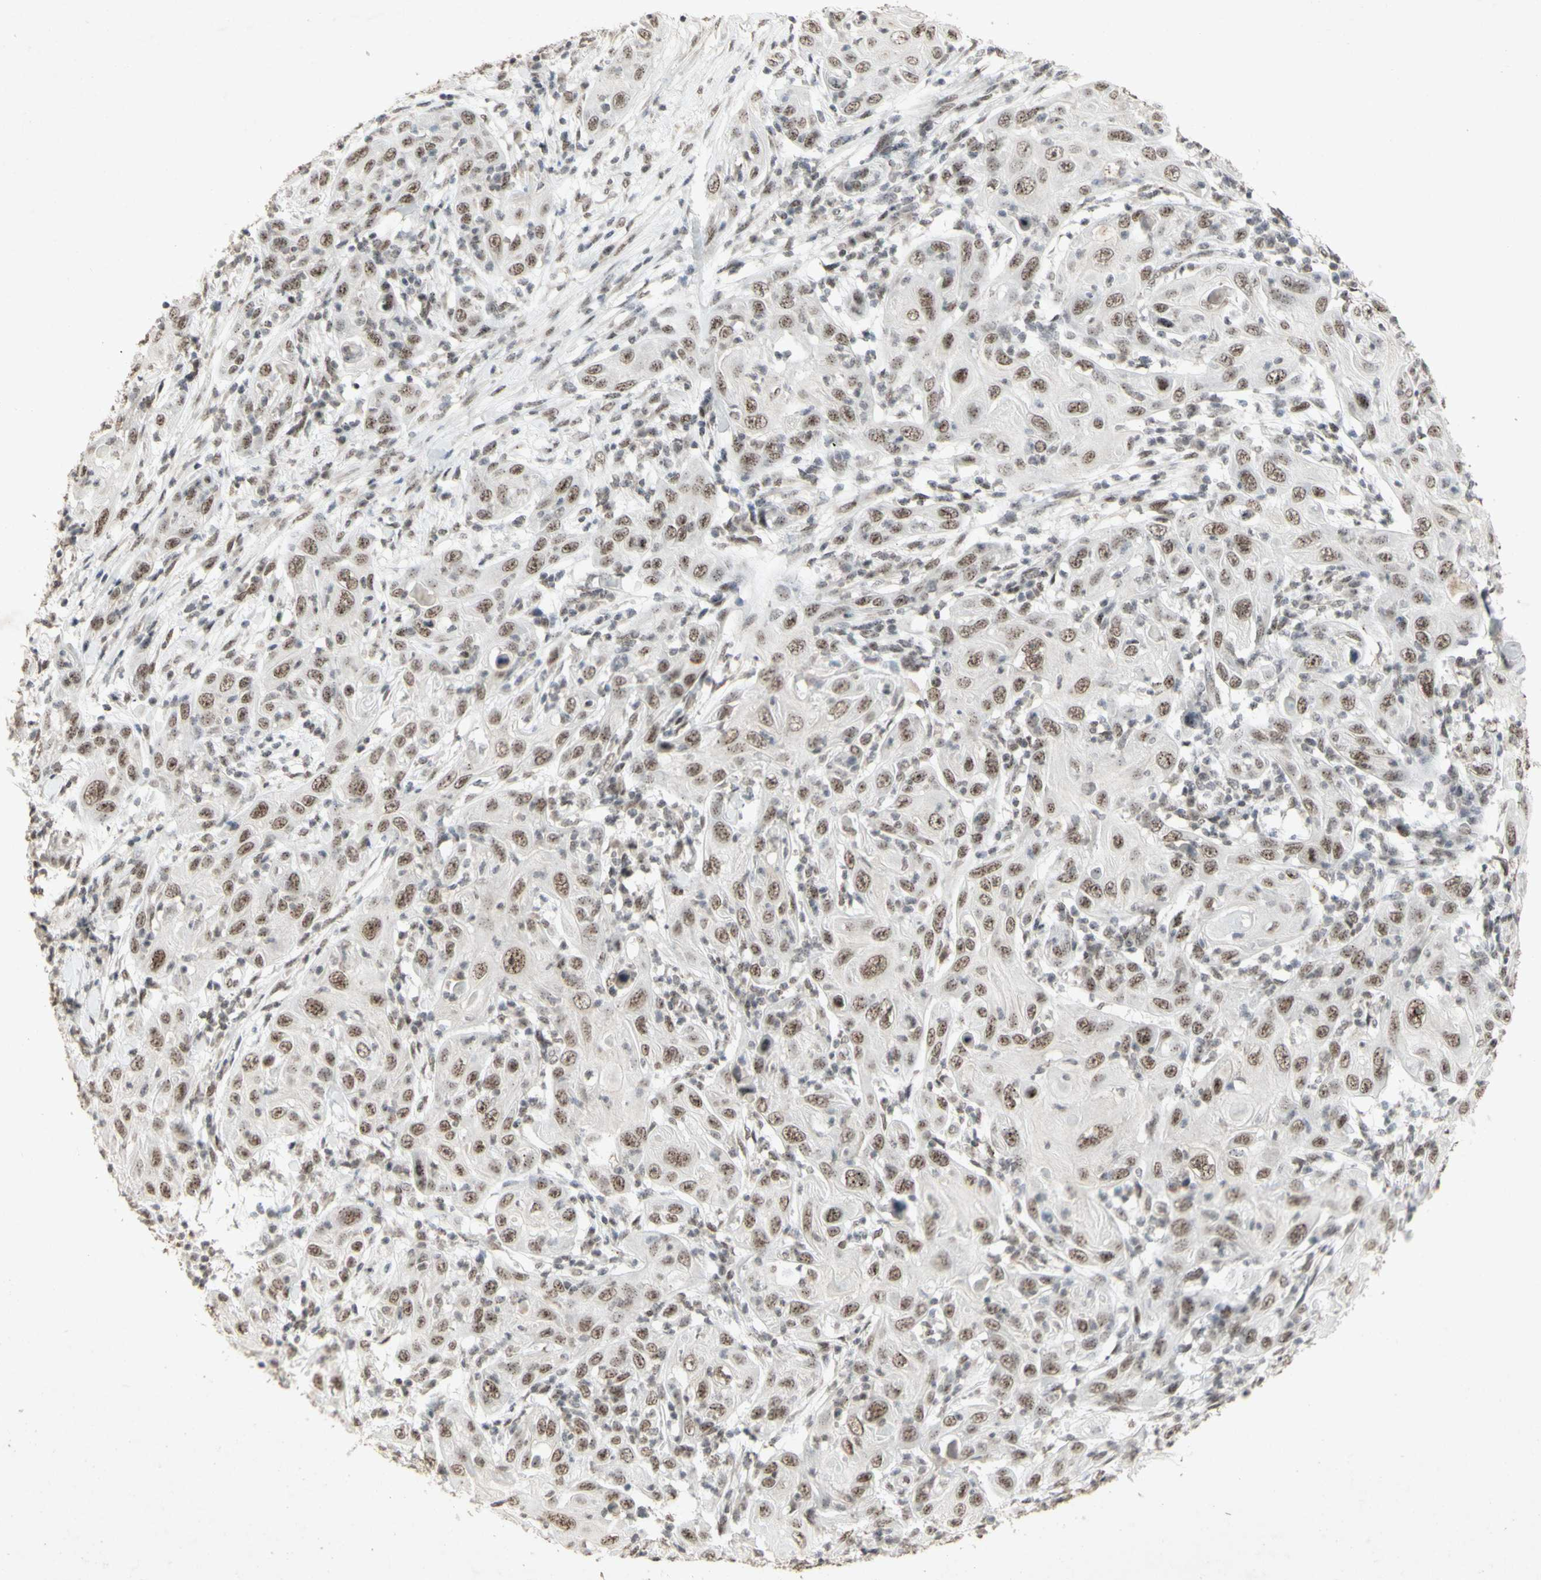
{"staining": {"intensity": "moderate", "quantity": "25%-75%", "location": "nuclear"}, "tissue": "skin cancer", "cell_type": "Tumor cells", "image_type": "cancer", "snomed": [{"axis": "morphology", "description": "Squamous cell carcinoma, NOS"}, {"axis": "topography", "description": "Skin"}], "caption": "An image of human skin cancer stained for a protein displays moderate nuclear brown staining in tumor cells. (Brightfield microscopy of DAB IHC at high magnification).", "gene": "CENPB", "patient": {"sex": "female", "age": 88}}